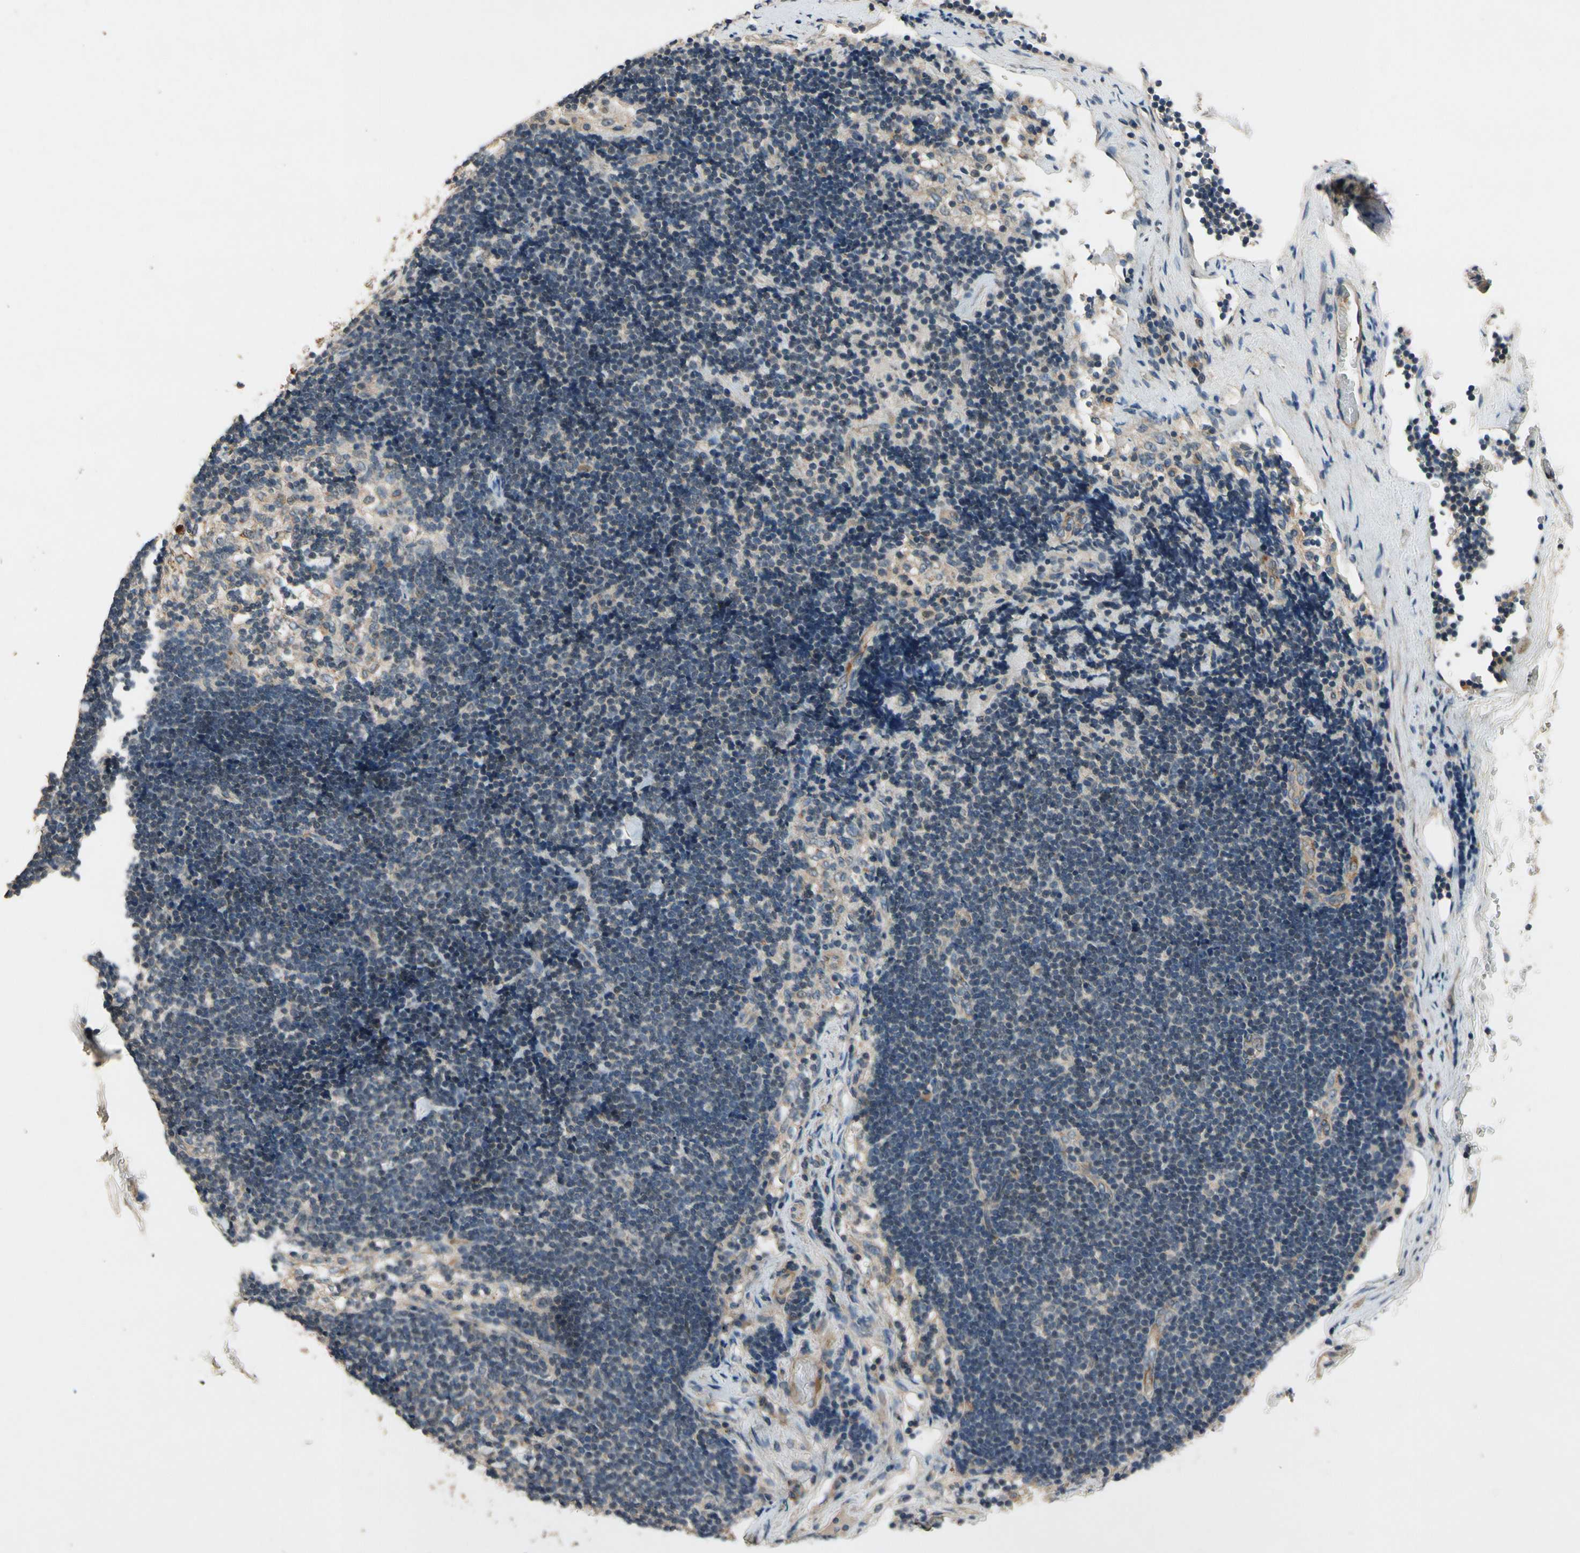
{"staining": {"intensity": "weak", "quantity": "25%-75%", "location": "cytoplasmic/membranous"}, "tissue": "lymph node", "cell_type": "Germinal center cells", "image_type": "normal", "snomed": [{"axis": "morphology", "description": "Normal tissue, NOS"}, {"axis": "topography", "description": "Lymph node"}], "caption": "This image shows immunohistochemistry staining of normal human lymph node, with low weak cytoplasmic/membranous staining in approximately 25%-75% of germinal center cells.", "gene": "ALKBH3", "patient": {"sex": "male", "age": 63}}